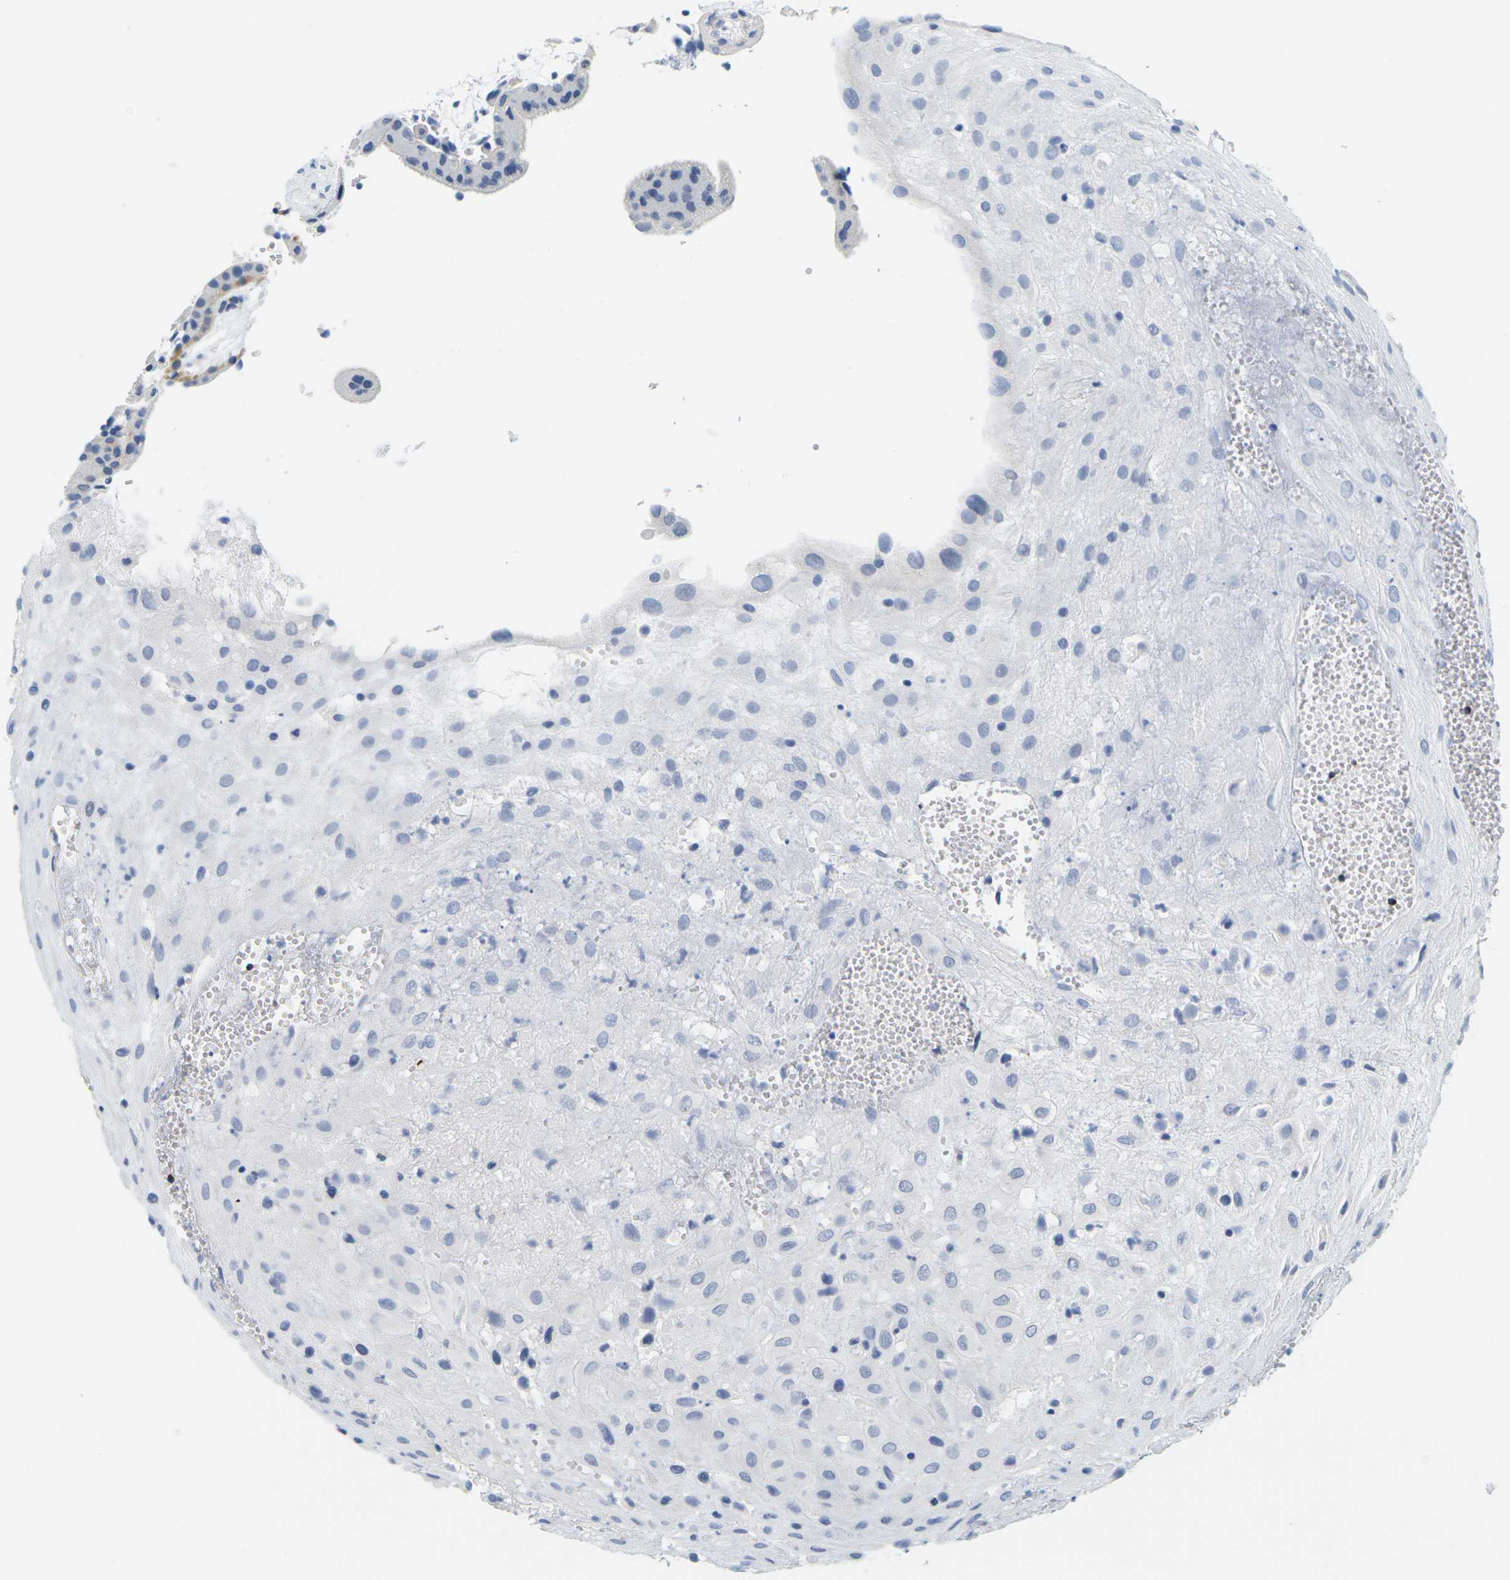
{"staining": {"intensity": "negative", "quantity": "none", "location": "none"}, "tissue": "placenta", "cell_type": "Decidual cells", "image_type": "normal", "snomed": [{"axis": "morphology", "description": "Normal tissue, NOS"}, {"axis": "topography", "description": "Placenta"}], "caption": "Immunohistochemistry (IHC) of normal human placenta shows no expression in decidual cells.", "gene": "HLA", "patient": {"sex": "female", "age": 18}}